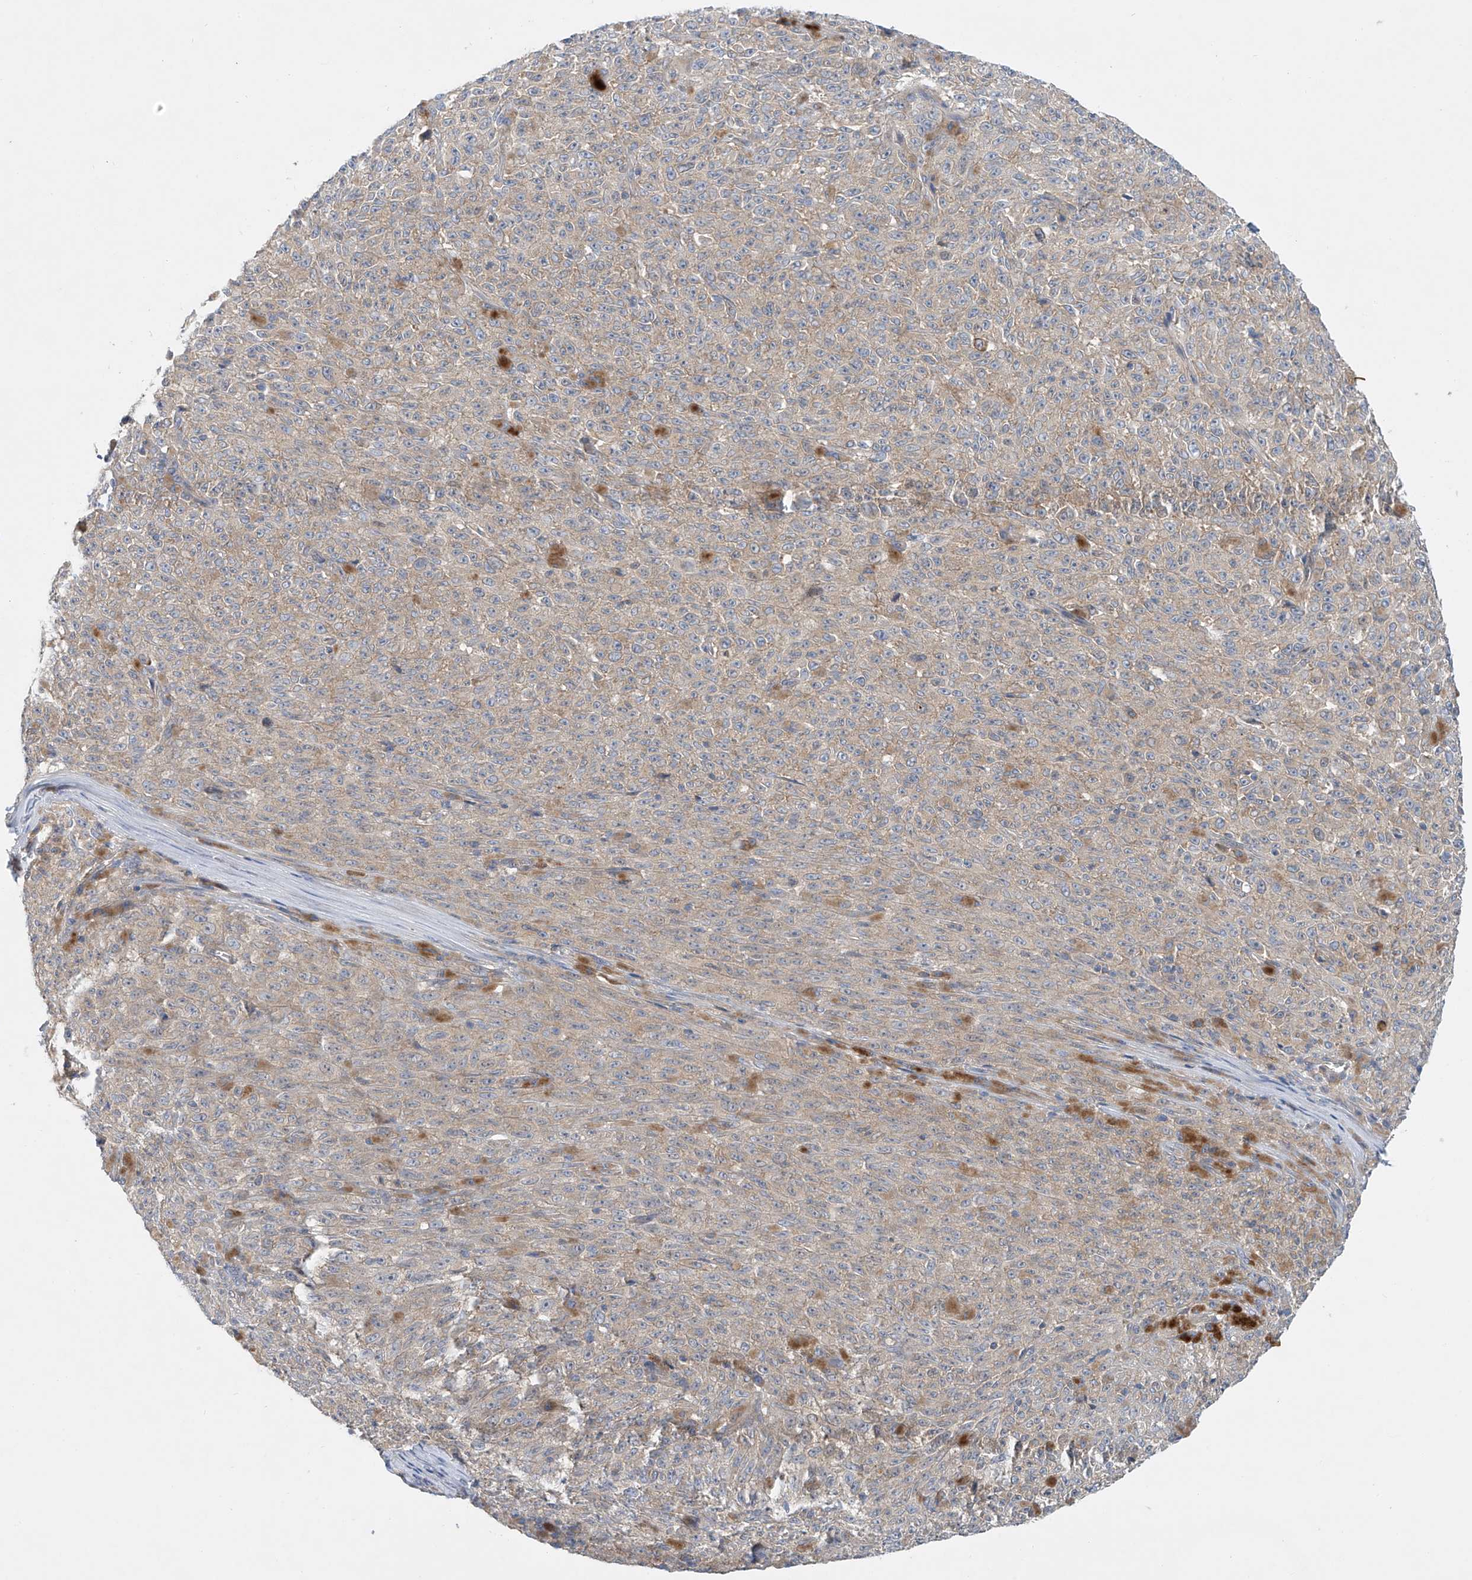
{"staining": {"intensity": "weak", "quantity": "25%-75%", "location": "cytoplasmic/membranous"}, "tissue": "melanoma", "cell_type": "Tumor cells", "image_type": "cancer", "snomed": [{"axis": "morphology", "description": "Malignant melanoma, NOS"}, {"axis": "topography", "description": "Skin"}], "caption": "Brown immunohistochemical staining in melanoma demonstrates weak cytoplasmic/membranous expression in about 25%-75% of tumor cells.", "gene": "TJAP1", "patient": {"sex": "female", "age": 82}}